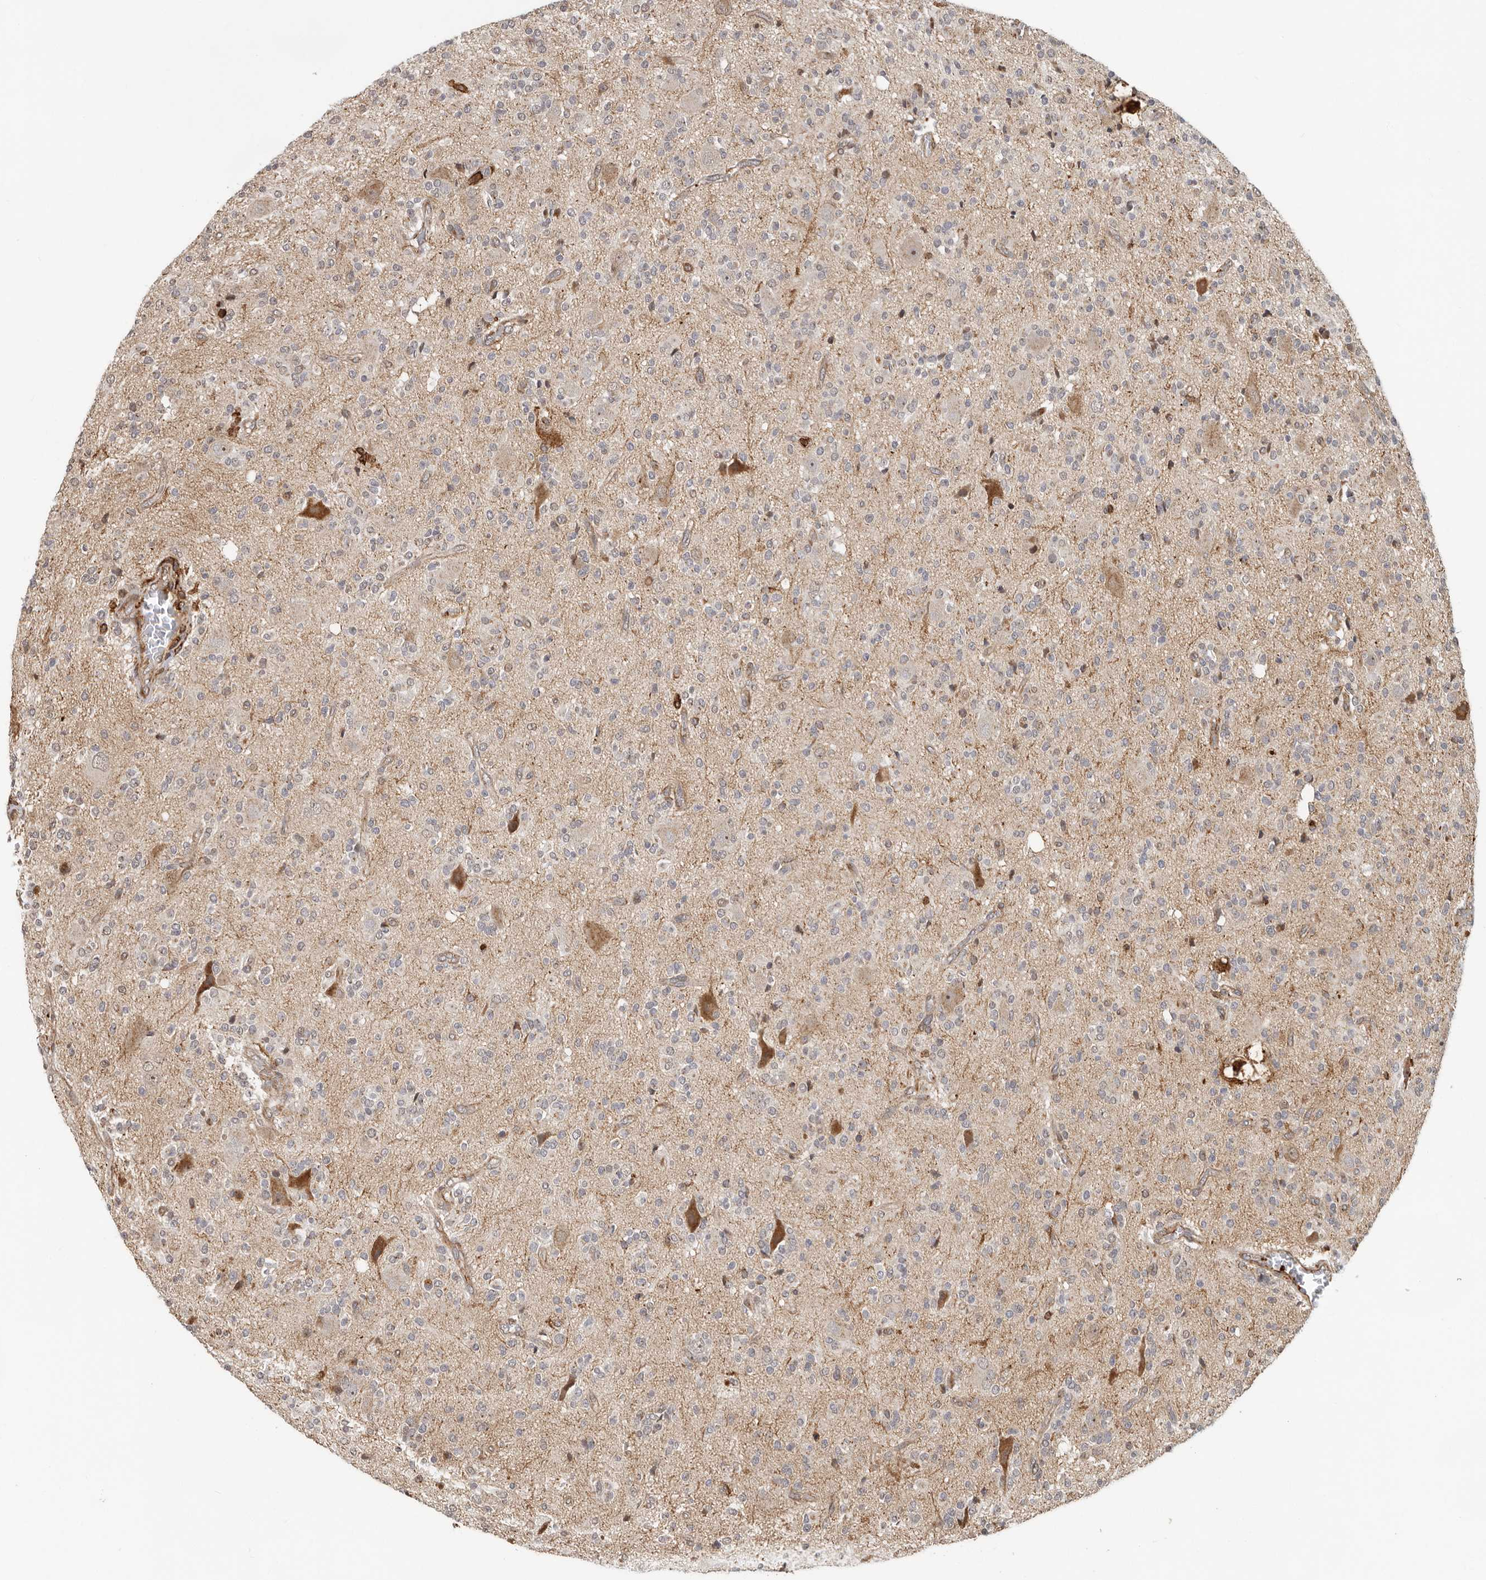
{"staining": {"intensity": "negative", "quantity": "none", "location": "none"}, "tissue": "glioma", "cell_type": "Tumor cells", "image_type": "cancer", "snomed": [{"axis": "morphology", "description": "Glioma, malignant, High grade"}, {"axis": "topography", "description": "Brain"}], "caption": "Immunohistochemistry photomicrograph of neoplastic tissue: glioma stained with DAB demonstrates no significant protein positivity in tumor cells.", "gene": "RNF157", "patient": {"sex": "male", "age": 34}}